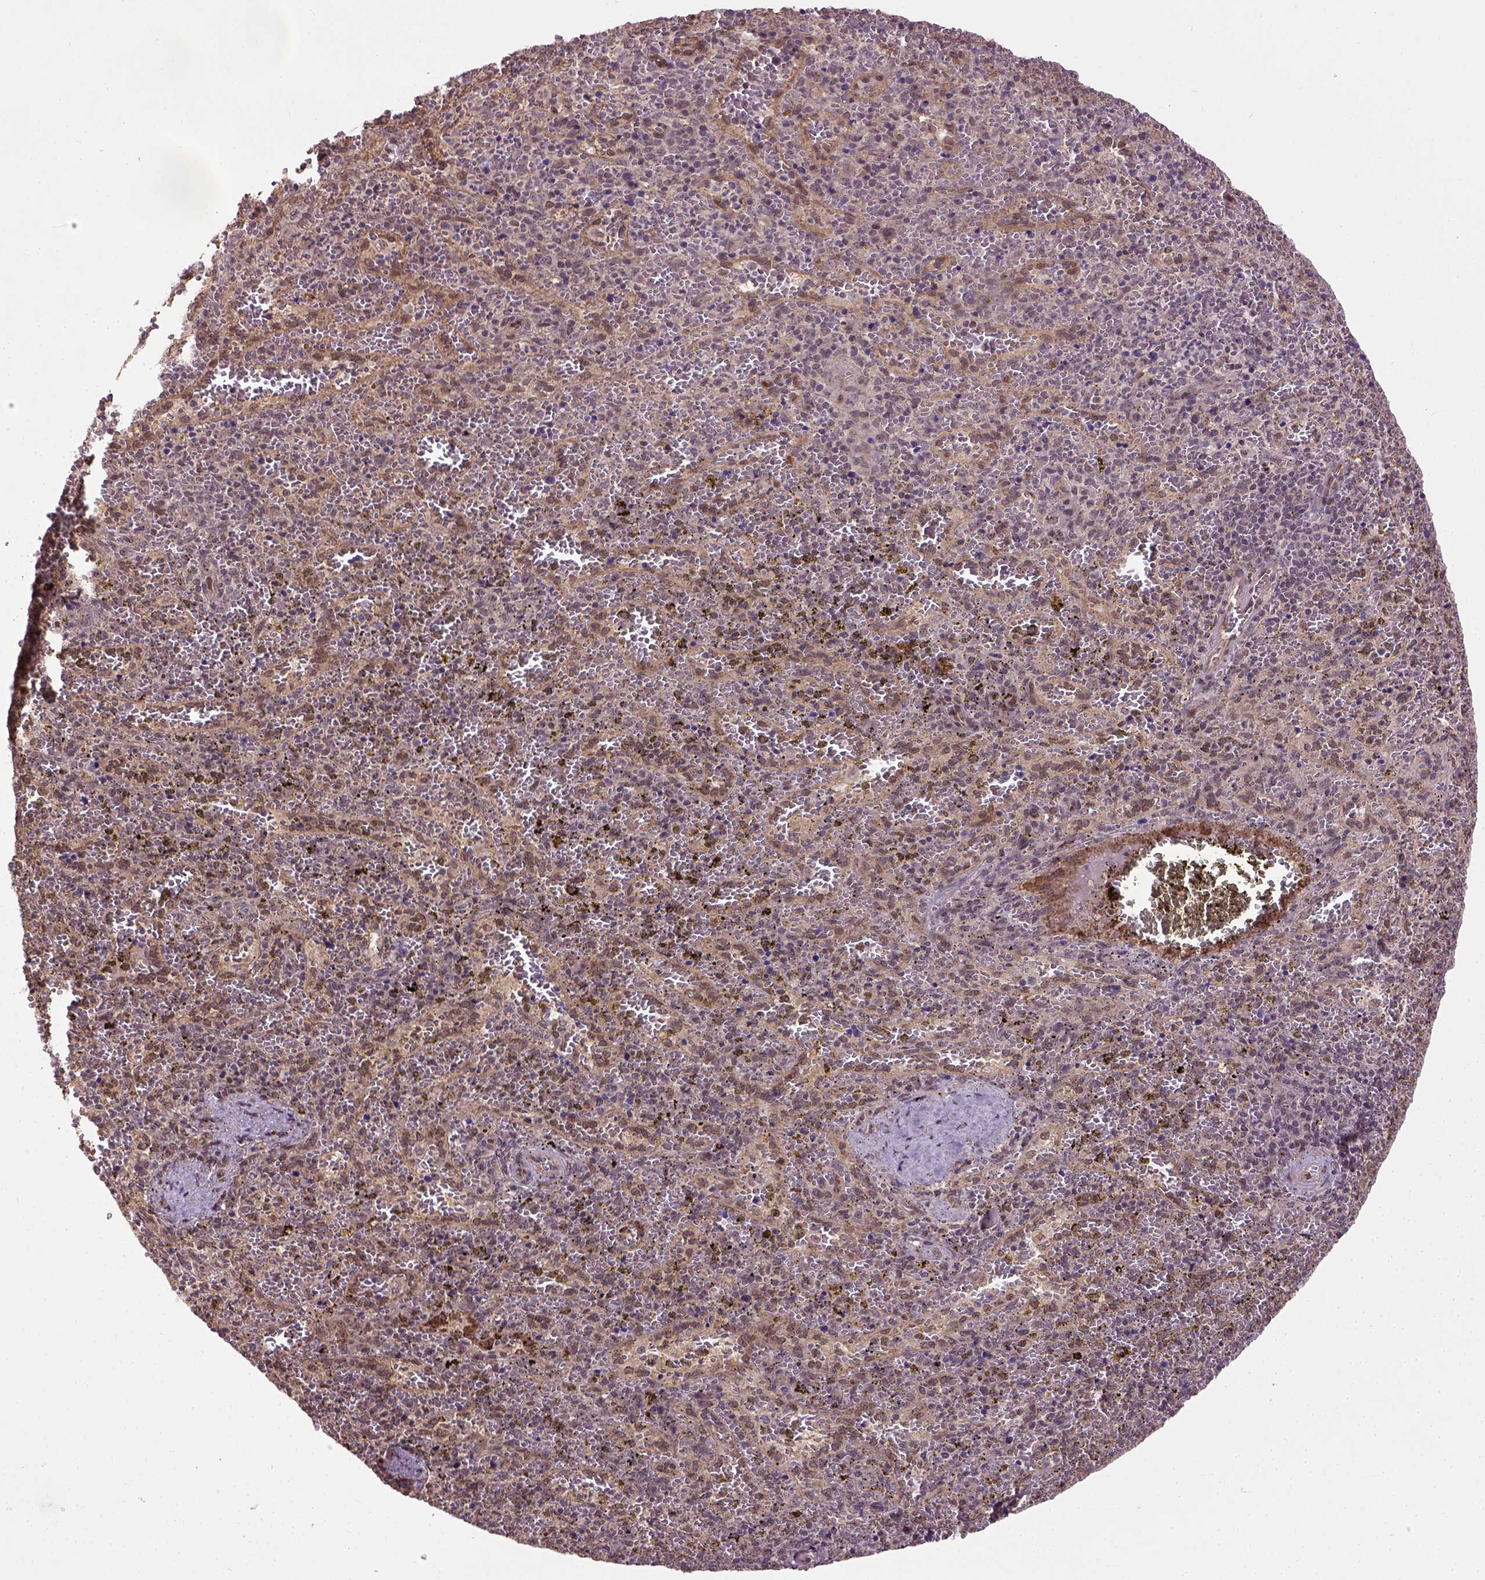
{"staining": {"intensity": "moderate", "quantity": "<25%", "location": "nuclear"}, "tissue": "spleen", "cell_type": "Cells in red pulp", "image_type": "normal", "snomed": [{"axis": "morphology", "description": "Normal tissue, NOS"}, {"axis": "topography", "description": "Spleen"}], "caption": "Immunohistochemical staining of benign human spleen shows <25% levels of moderate nuclear protein staining in about <25% of cells in red pulp.", "gene": "UBA3", "patient": {"sex": "female", "age": 50}}